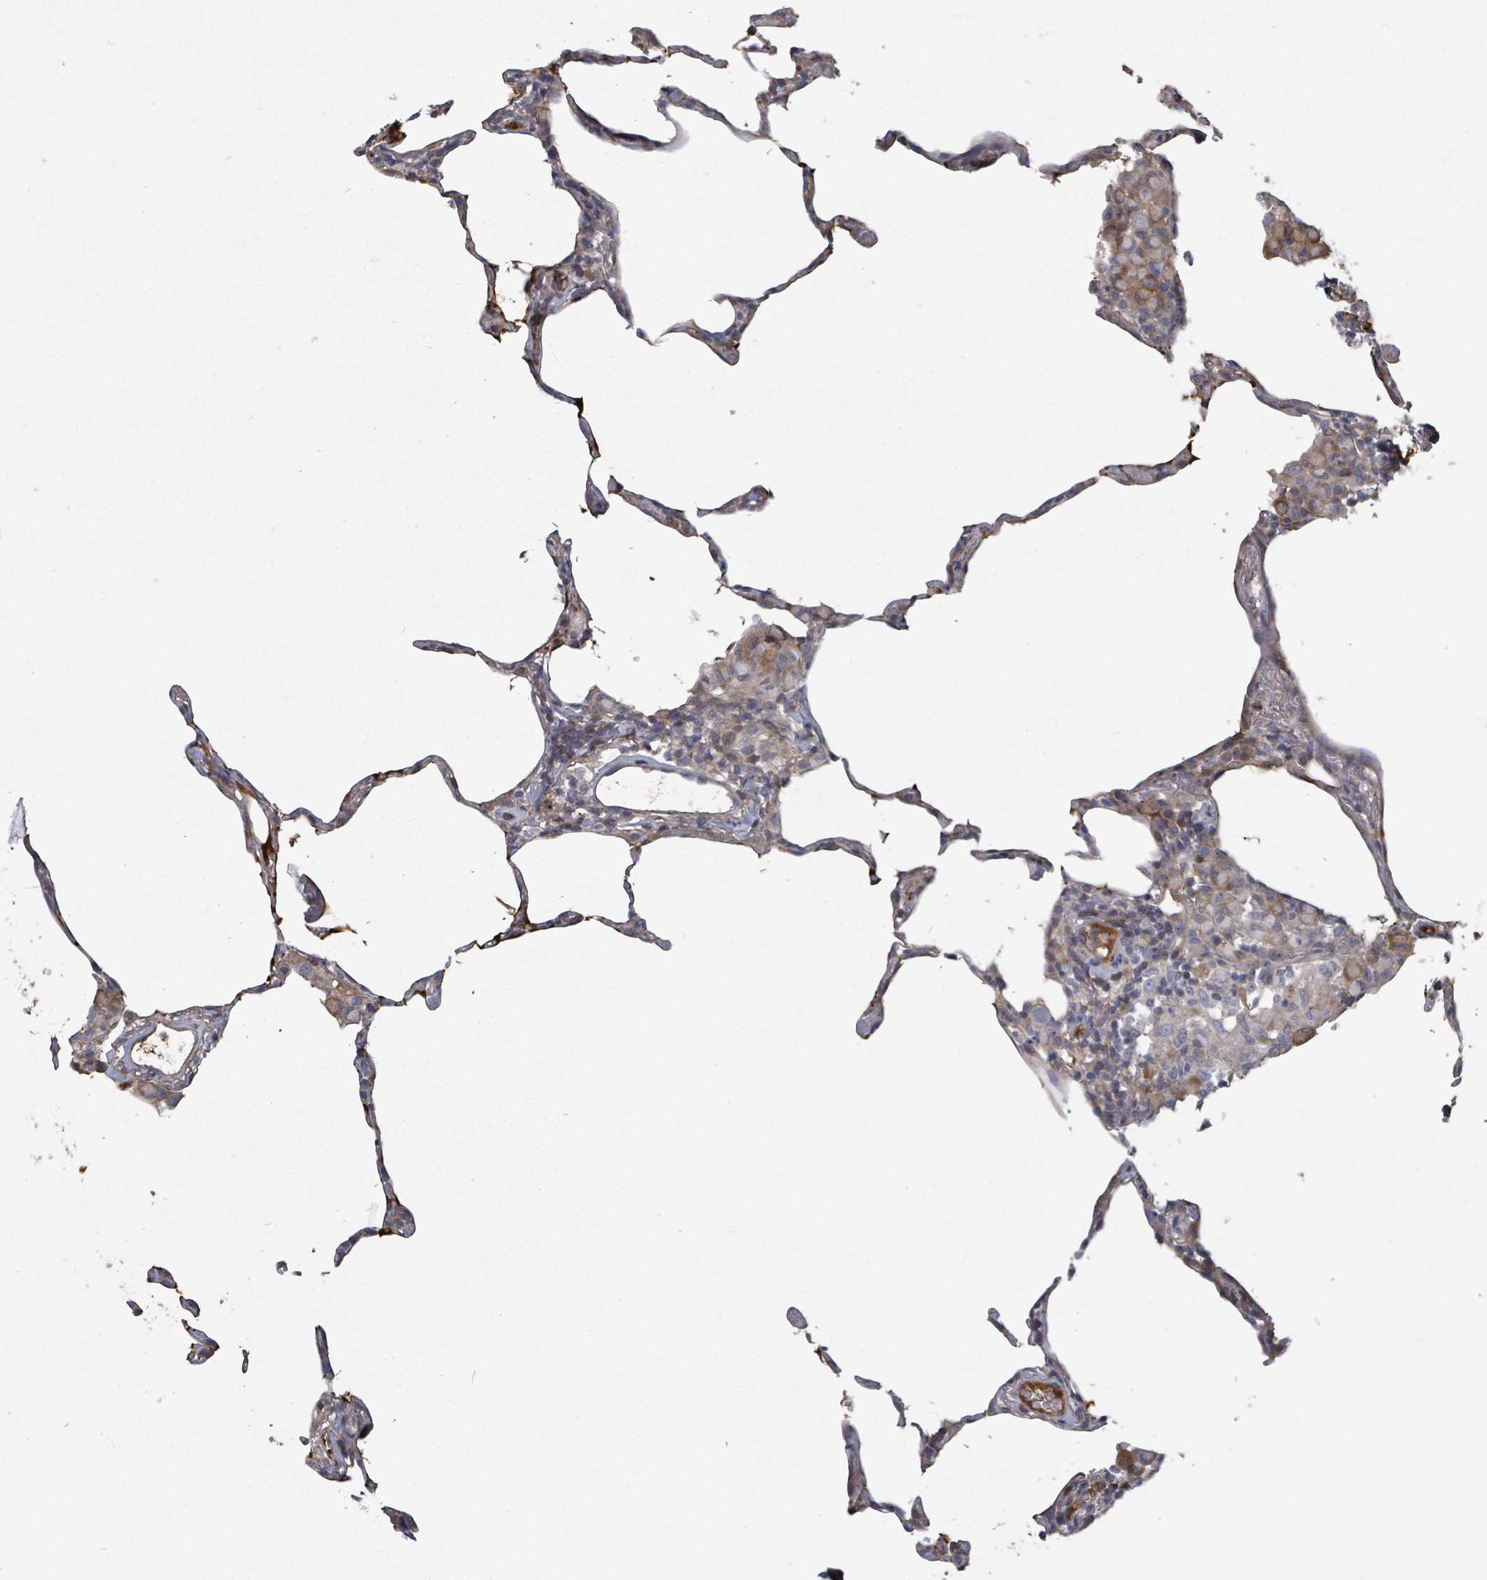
{"staining": {"intensity": "weak", "quantity": "<25%", "location": "cytoplasmic/membranous"}, "tissue": "lung", "cell_type": "Alveolar cells", "image_type": "normal", "snomed": [{"axis": "morphology", "description": "Normal tissue, NOS"}, {"axis": "topography", "description": "Lung"}], "caption": "This is an immunohistochemistry histopathology image of normal human lung. There is no staining in alveolar cells.", "gene": "GABBR1", "patient": {"sex": "female", "age": 57}}